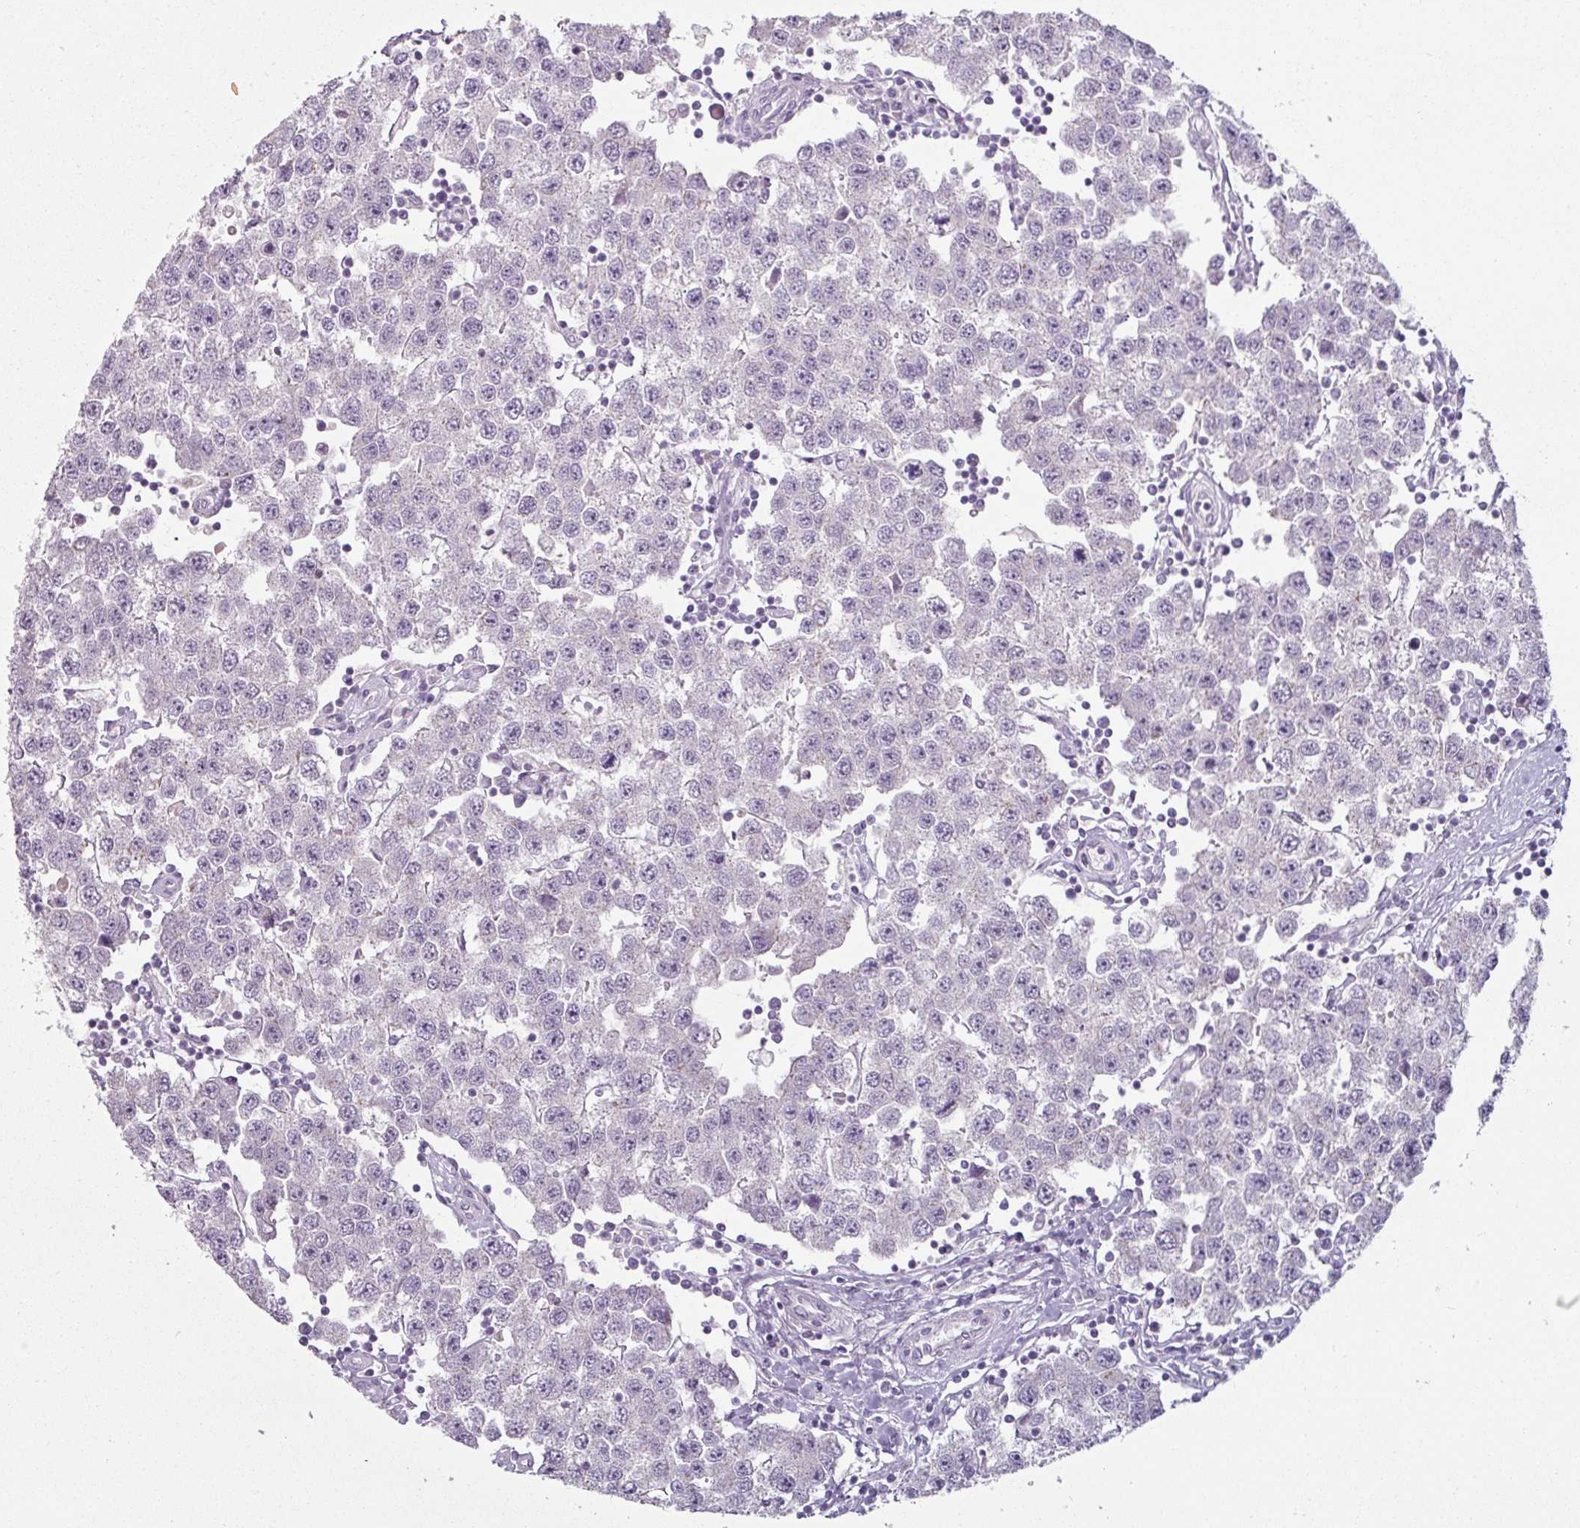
{"staining": {"intensity": "negative", "quantity": "none", "location": "none"}, "tissue": "testis cancer", "cell_type": "Tumor cells", "image_type": "cancer", "snomed": [{"axis": "morphology", "description": "Seminoma, NOS"}, {"axis": "topography", "description": "Testis"}], "caption": "Image shows no protein expression in tumor cells of testis cancer (seminoma) tissue.", "gene": "MTMR14", "patient": {"sex": "male", "age": 34}}